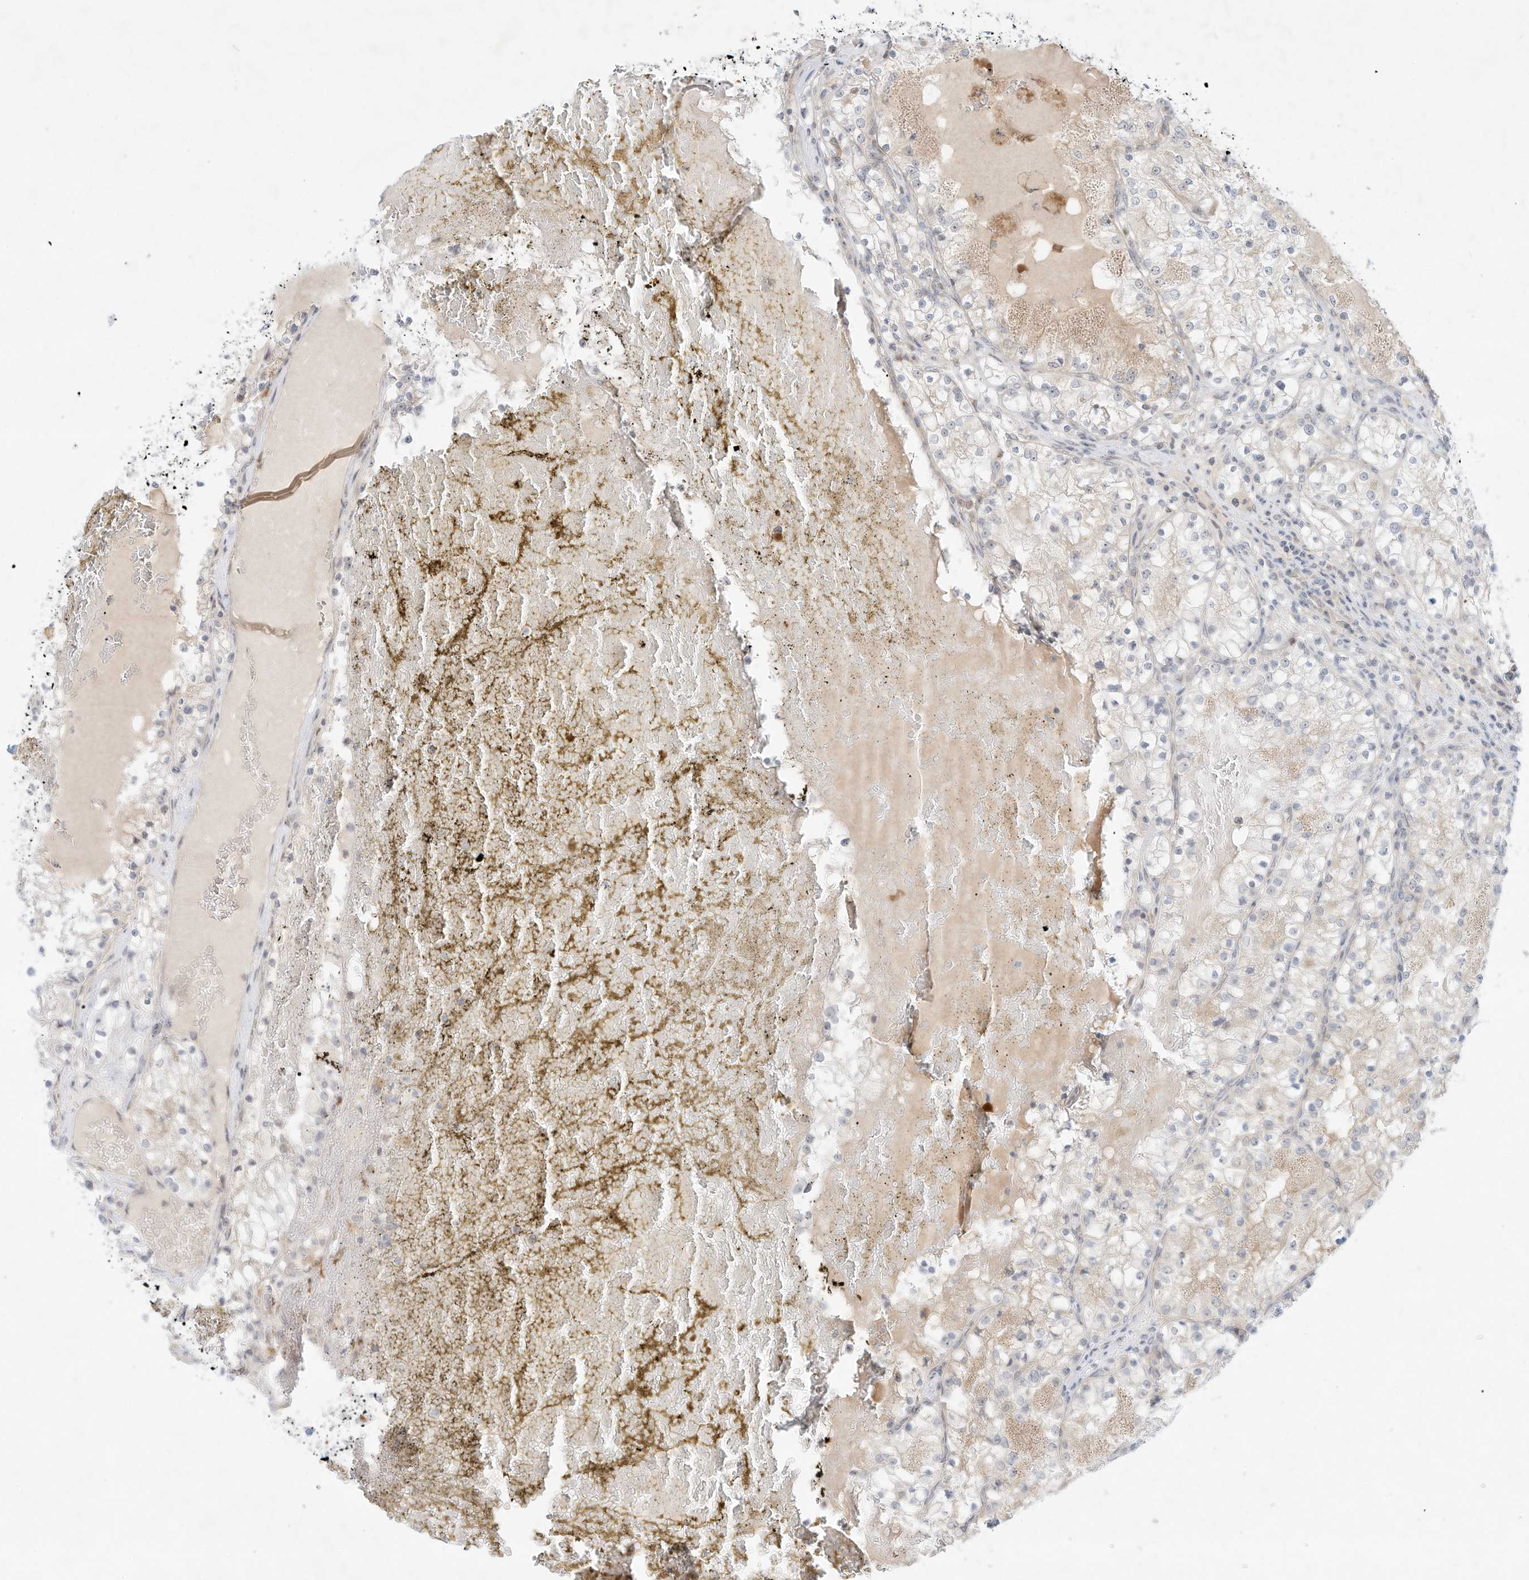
{"staining": {"intensity": "negative", "quantity": "none", "location": "none"}, "tissue": "renal cancer", "cell_type": "Tumor cells", "image_type": "cancer", "snomed": [{"axis": "morphology", "description": "Normal tissue, NOS"}, {"axis": "morphology", "description": "Adenocarcinoma, NOS"}, {"axis": "topography", "description": "Kidney"}], "caption": "Immunohistochemical staining of human renal cancer (adenocarcinoma) shows no significant staining in tumor cells.", "gene": "PAK6", "patient": {"sex": "male", "age": 68}}